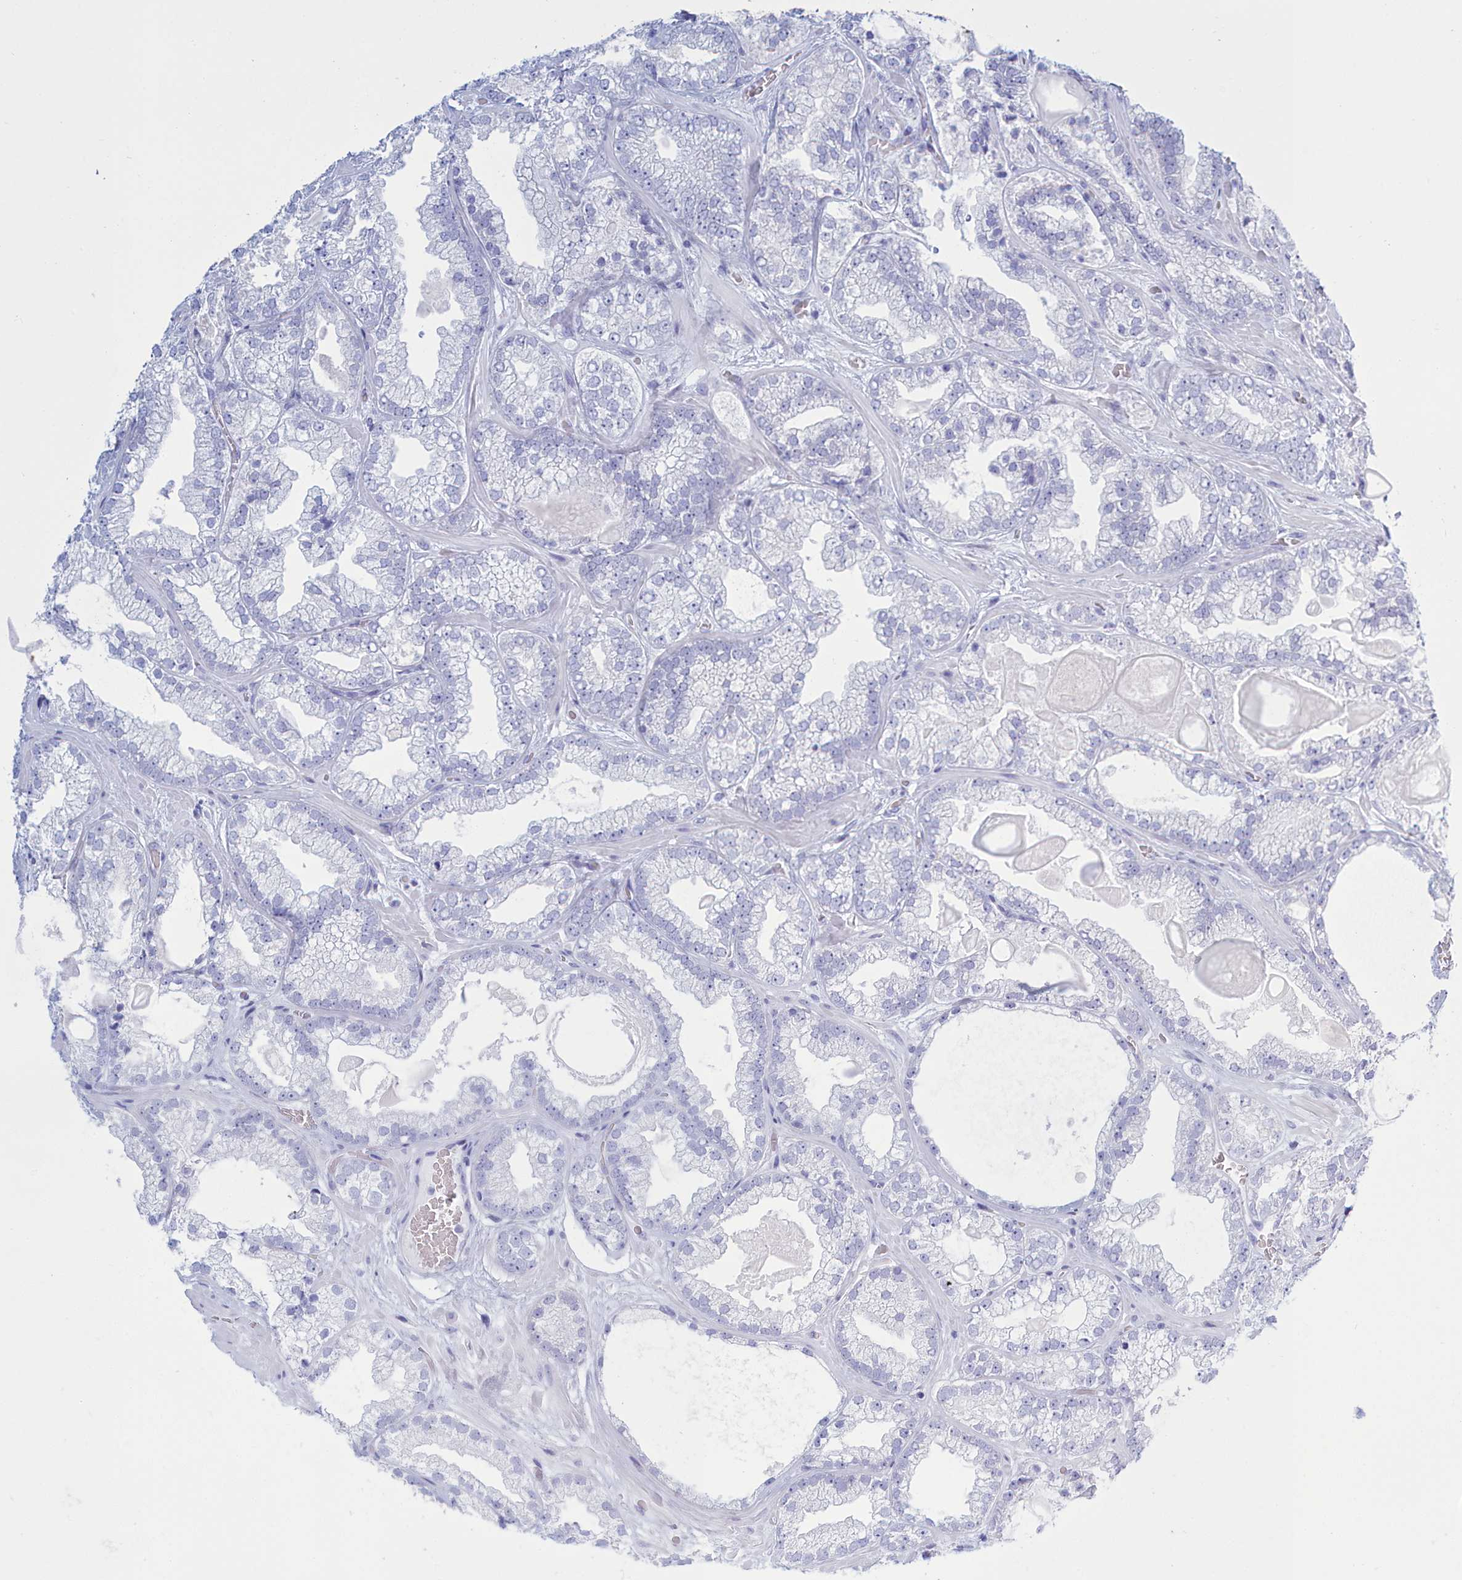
{"staining": {"intensity": "negative", "quantity": "none", "location": "none"}, "tissue": "prostate cancer", "cell_type": "Tumor cells", "image_type": "cancer", "snomed": [{"axis": "morphology", "description": "Adenocarcinoma, Low grade"}, {"axis": "topography", "description": "Prostate"}], "caption": "Human prostate cancer (low-grade adenocarcinoma) stained for a protein using immunohistochemistry reveals no expression in tumor cells.", "gene": "TMEM97", "patient": {"sex": "male", "age": 57}}